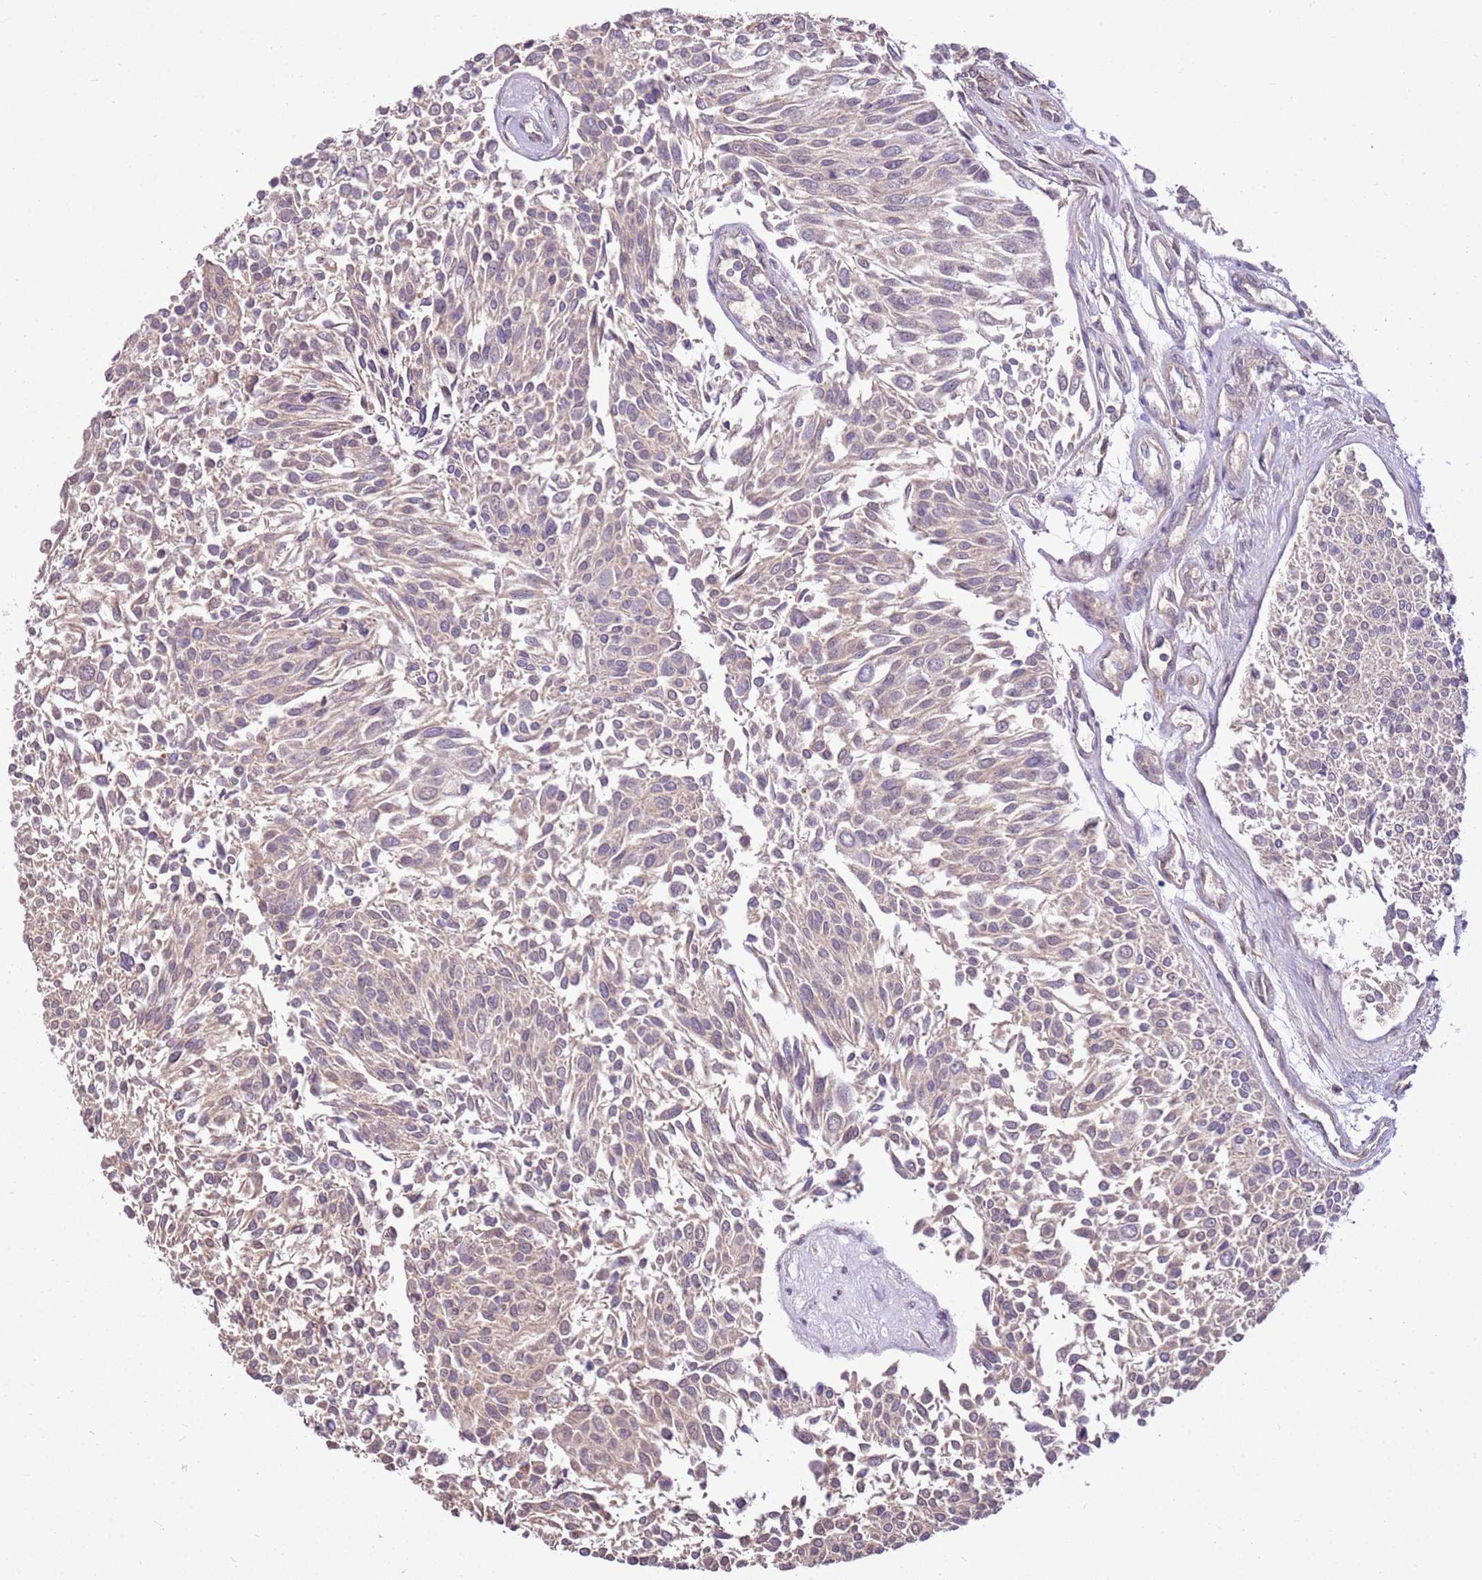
{"staining": {"intensity": "negative", "quantity": "none", "location": "none"}, "tissue": "urothelial cancer", "cell_type": "Tumor cells", "image_type": "cancer", "snomed": [{"axis": "morphology", "description": "Urothelial carcinoma, NOS"}, {"axis": "topography", "description": "Urinary bladder"}], "caption": "A high-resolution photomicrograph shows immunohistochemistry (IHC) staining of urothelial cancer, which demonstrates no significant positivity in tumor cells.", "gene": "BBS5", "patient": {"sex": "male", "age": 55}}